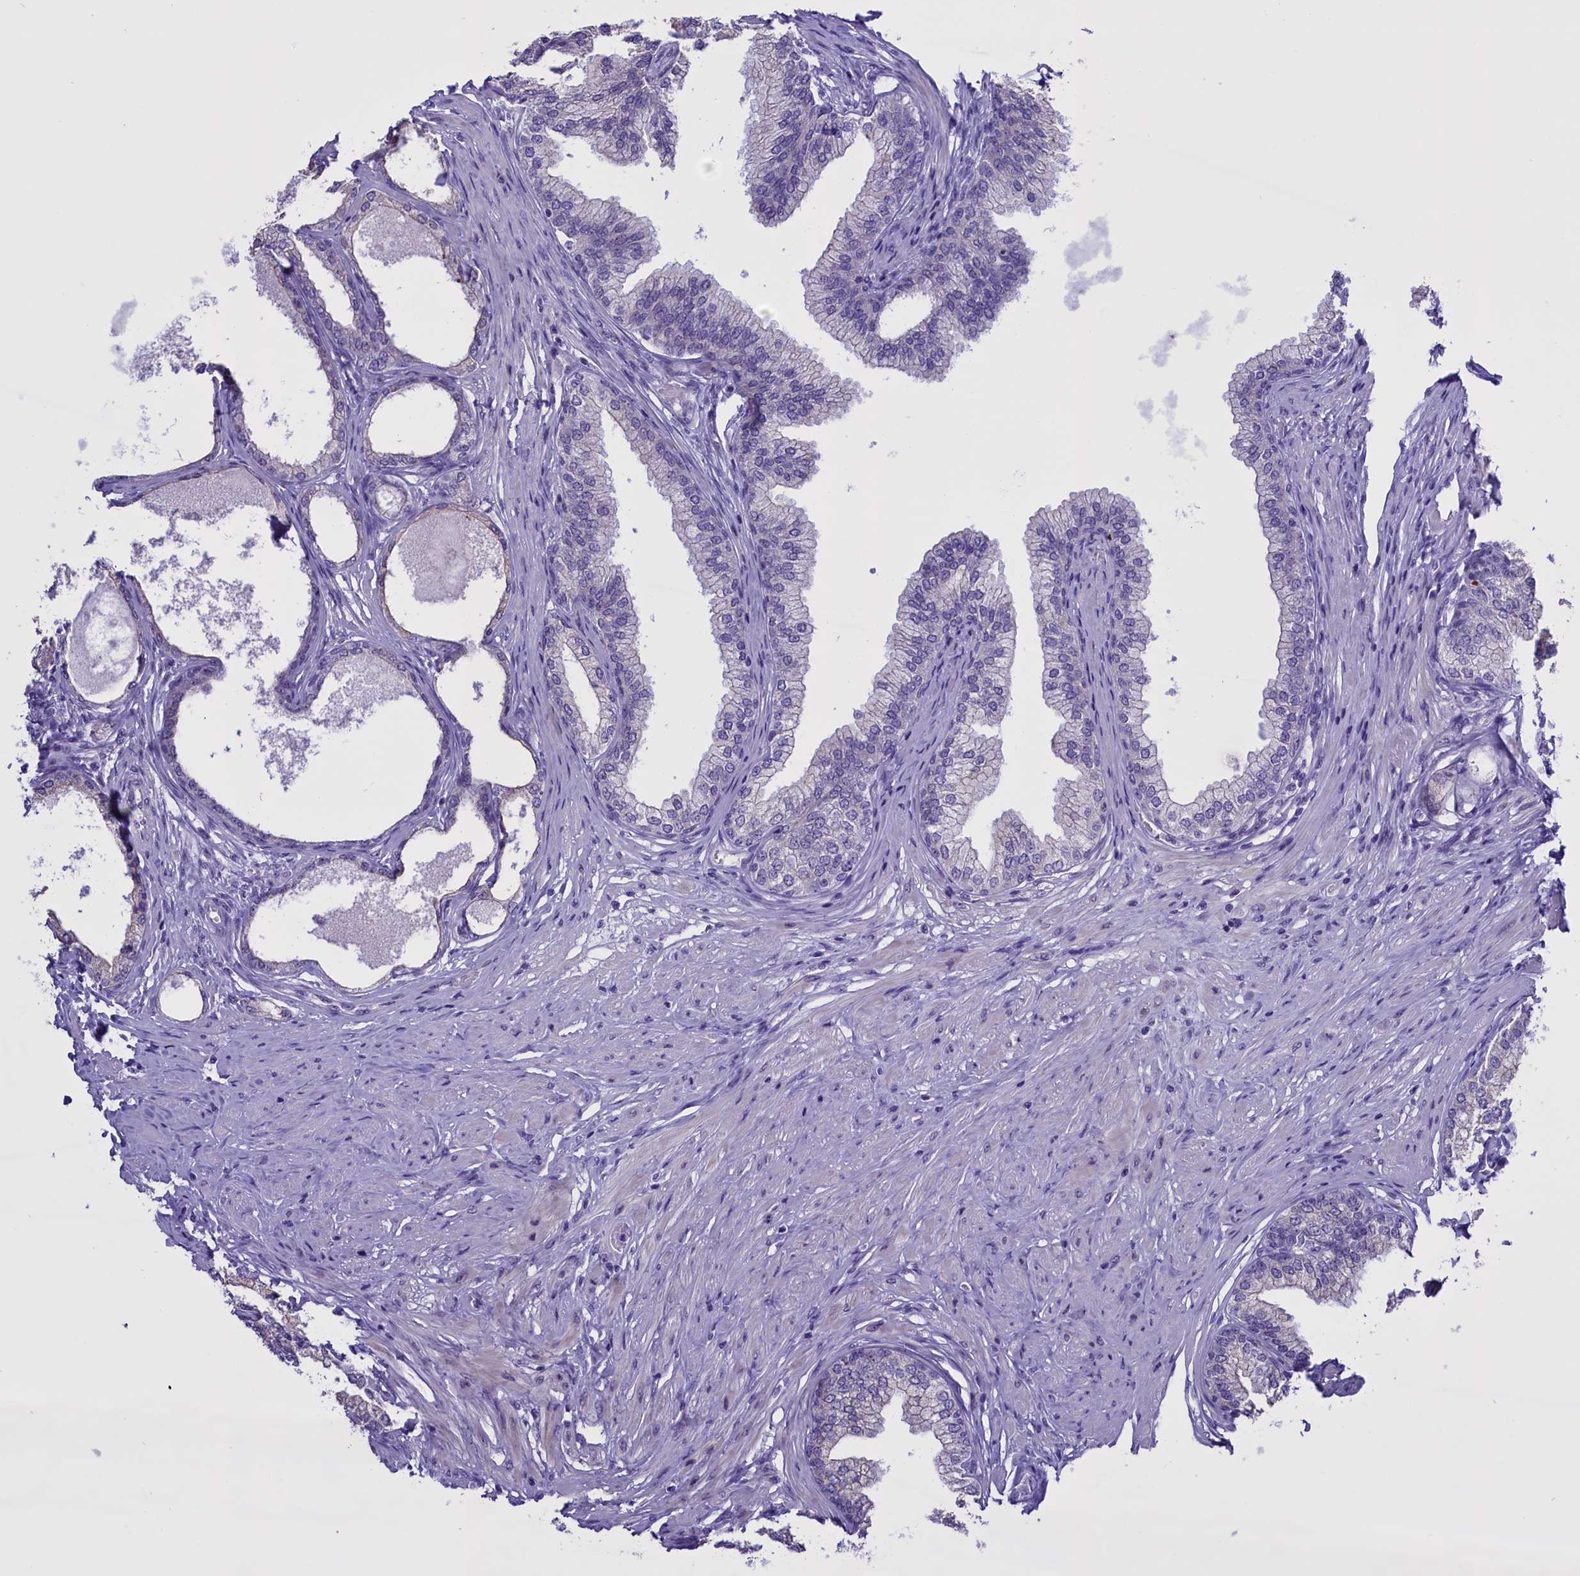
{"staining": {"intensity": "weak", "quantity": "<25%", "location": "nuclear"}, "tissue": "prostate", "cell_type": "Glandular cells", "image_type": "normal", "snomed": [{"axis": "morphology", "description": "Normal tissue, NOS"}, {"axis": "morphology", "description": "Urothelial carcinoma, Low grade"}, {"axis": "topography", "description": "Urinary bladder"}, {"axis": "topography", "description": "Prostate"}], "caption": "Immunohistochemistry histopathology image of benign prostate stained for a protein (brown), which displays no staining in glandular cells.", "gene": "TBL3", "patient": {"sex": "male", "age": 60}}